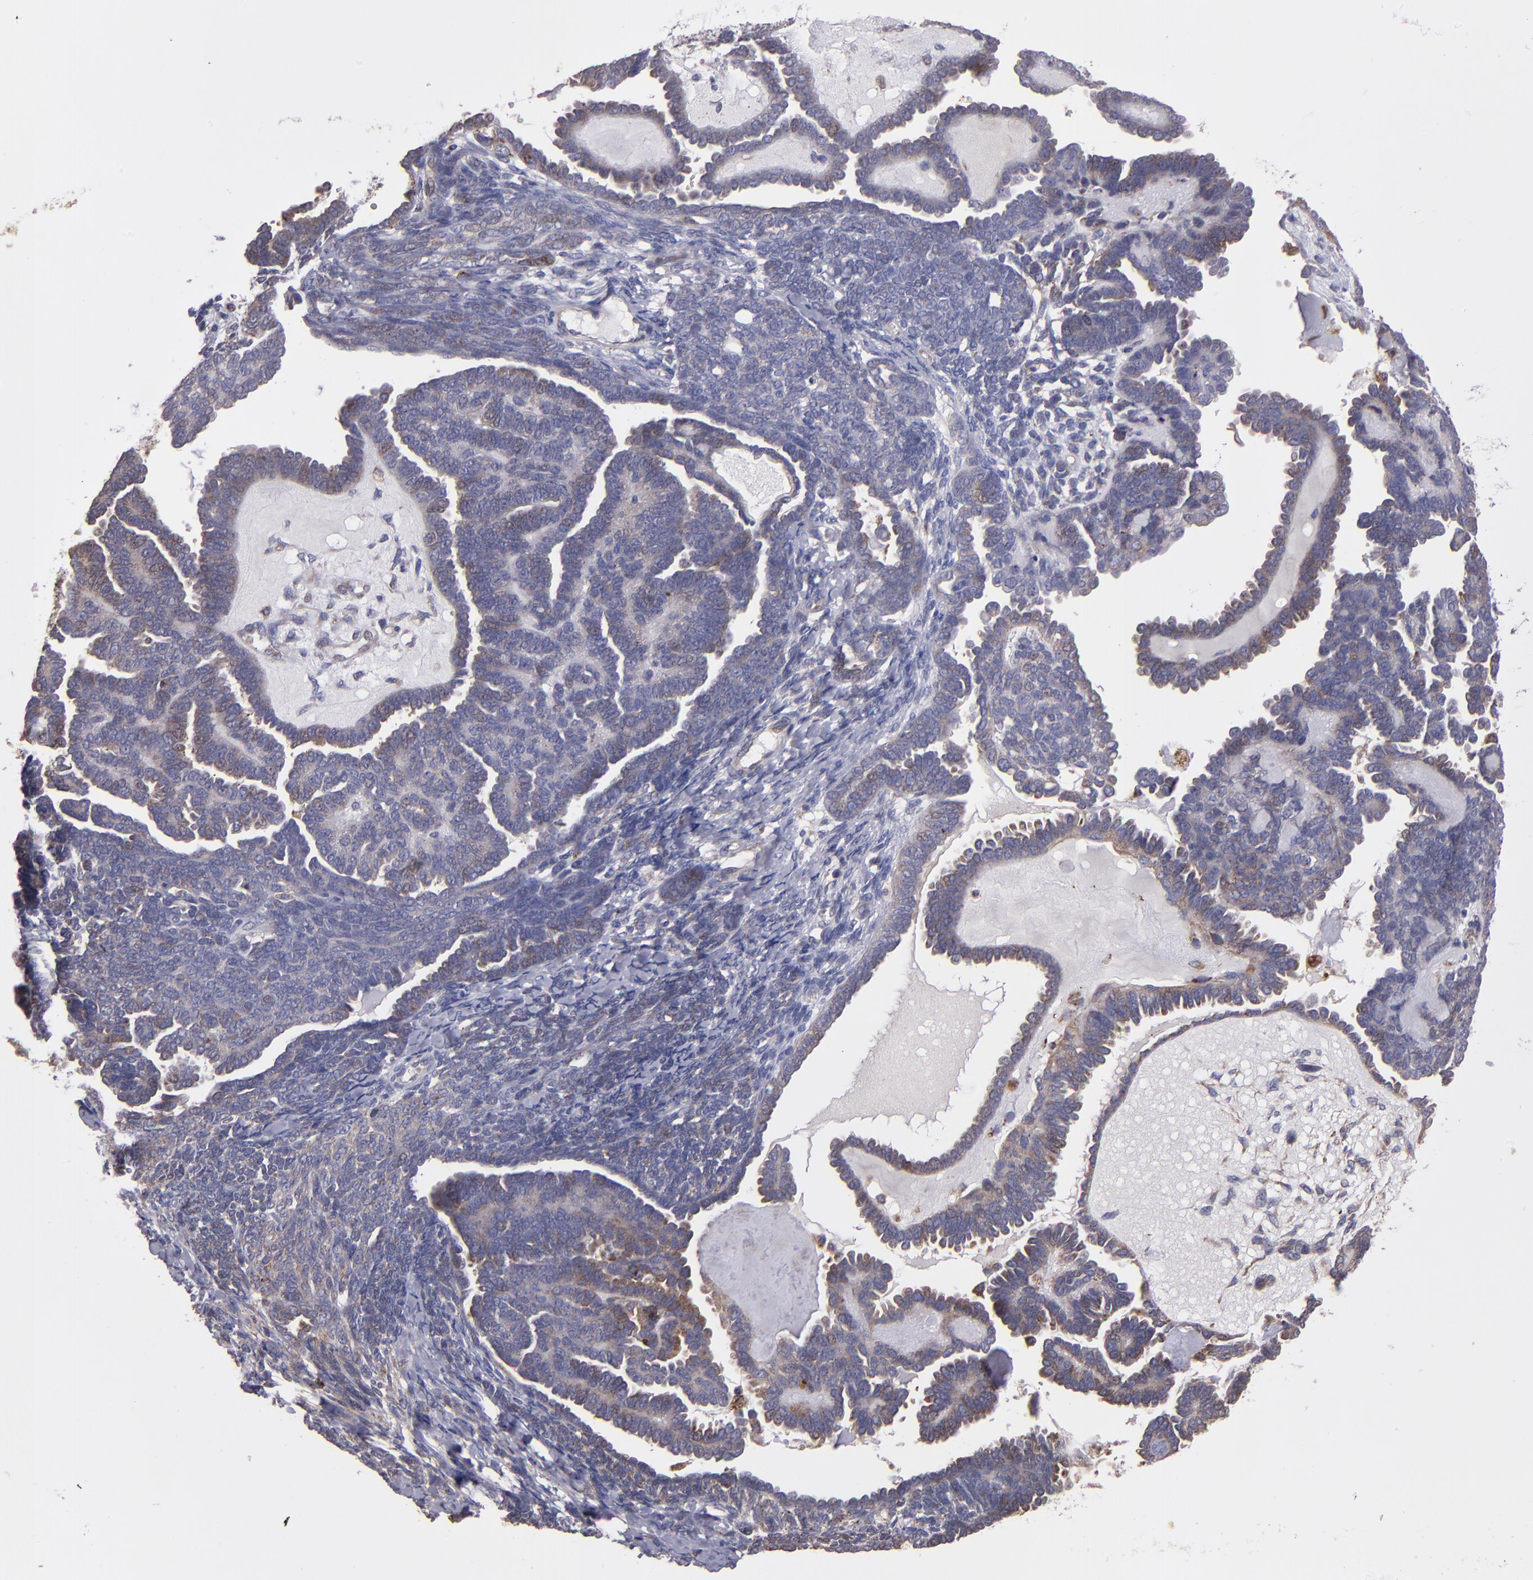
{"staining": {"intensity": "weak", "quantity": "25%-75%", "location": "cytoplasmic/membranous"}, "tissue": "endometrial cancer", "cell_type": "Tumor cells", "image_type": "cancer", "snomed": [{"axis": "morphology", "description": "Neoplasm, malignant, NOS"}, {"axis": "topography", "description": "Endometrium"}], "caption": "Immunohistochemical staining of endometrial cancer (neoplasm (malignant)) exhibits weak cytoplasmic/membranous protein positivity in about 25%-75% of tumor cells.", "gene": "IFIH1", "patient": {"sex": "female", "age": 74}}